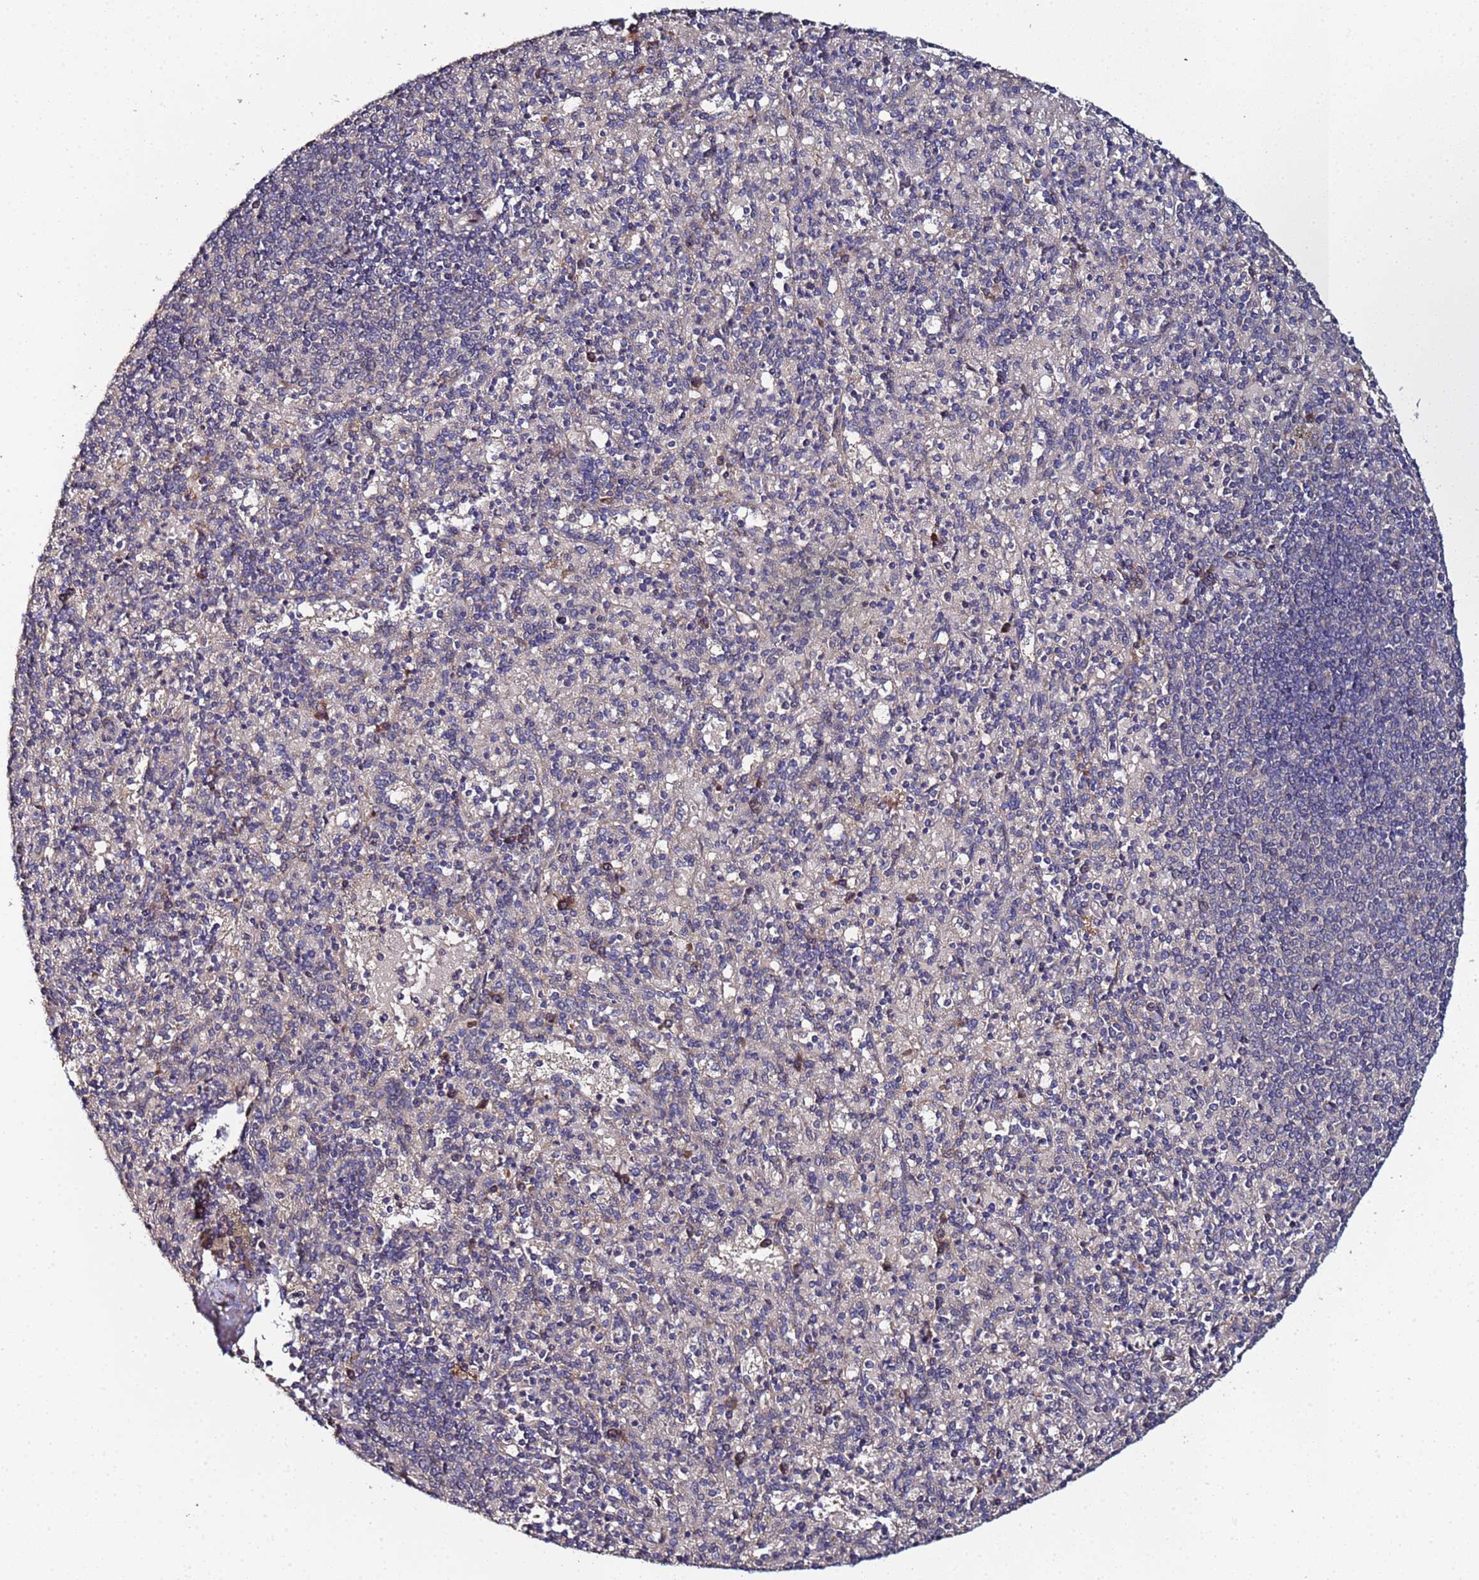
{"staining": {"intensity": "weak", "quantity": "<25%", "location": "cytoplasmic/membranous"}, "tissue": "spleen", "cell_type": "Cells in red pulp", "image_type": "normal", "snomed": [{"axis": "morphology", "description": "Normal tissue, NOS"}, {"axis": "topography", "description": "Spleen"}], "caption": "An image of spleen stained for a protein demonstrates no brown staining in cells in red pulp. (Immunohistochemistry, brightfield microscopy, high magnification).", "gene": "OSER1", "patient": {"sex": "male", "age": 82}}